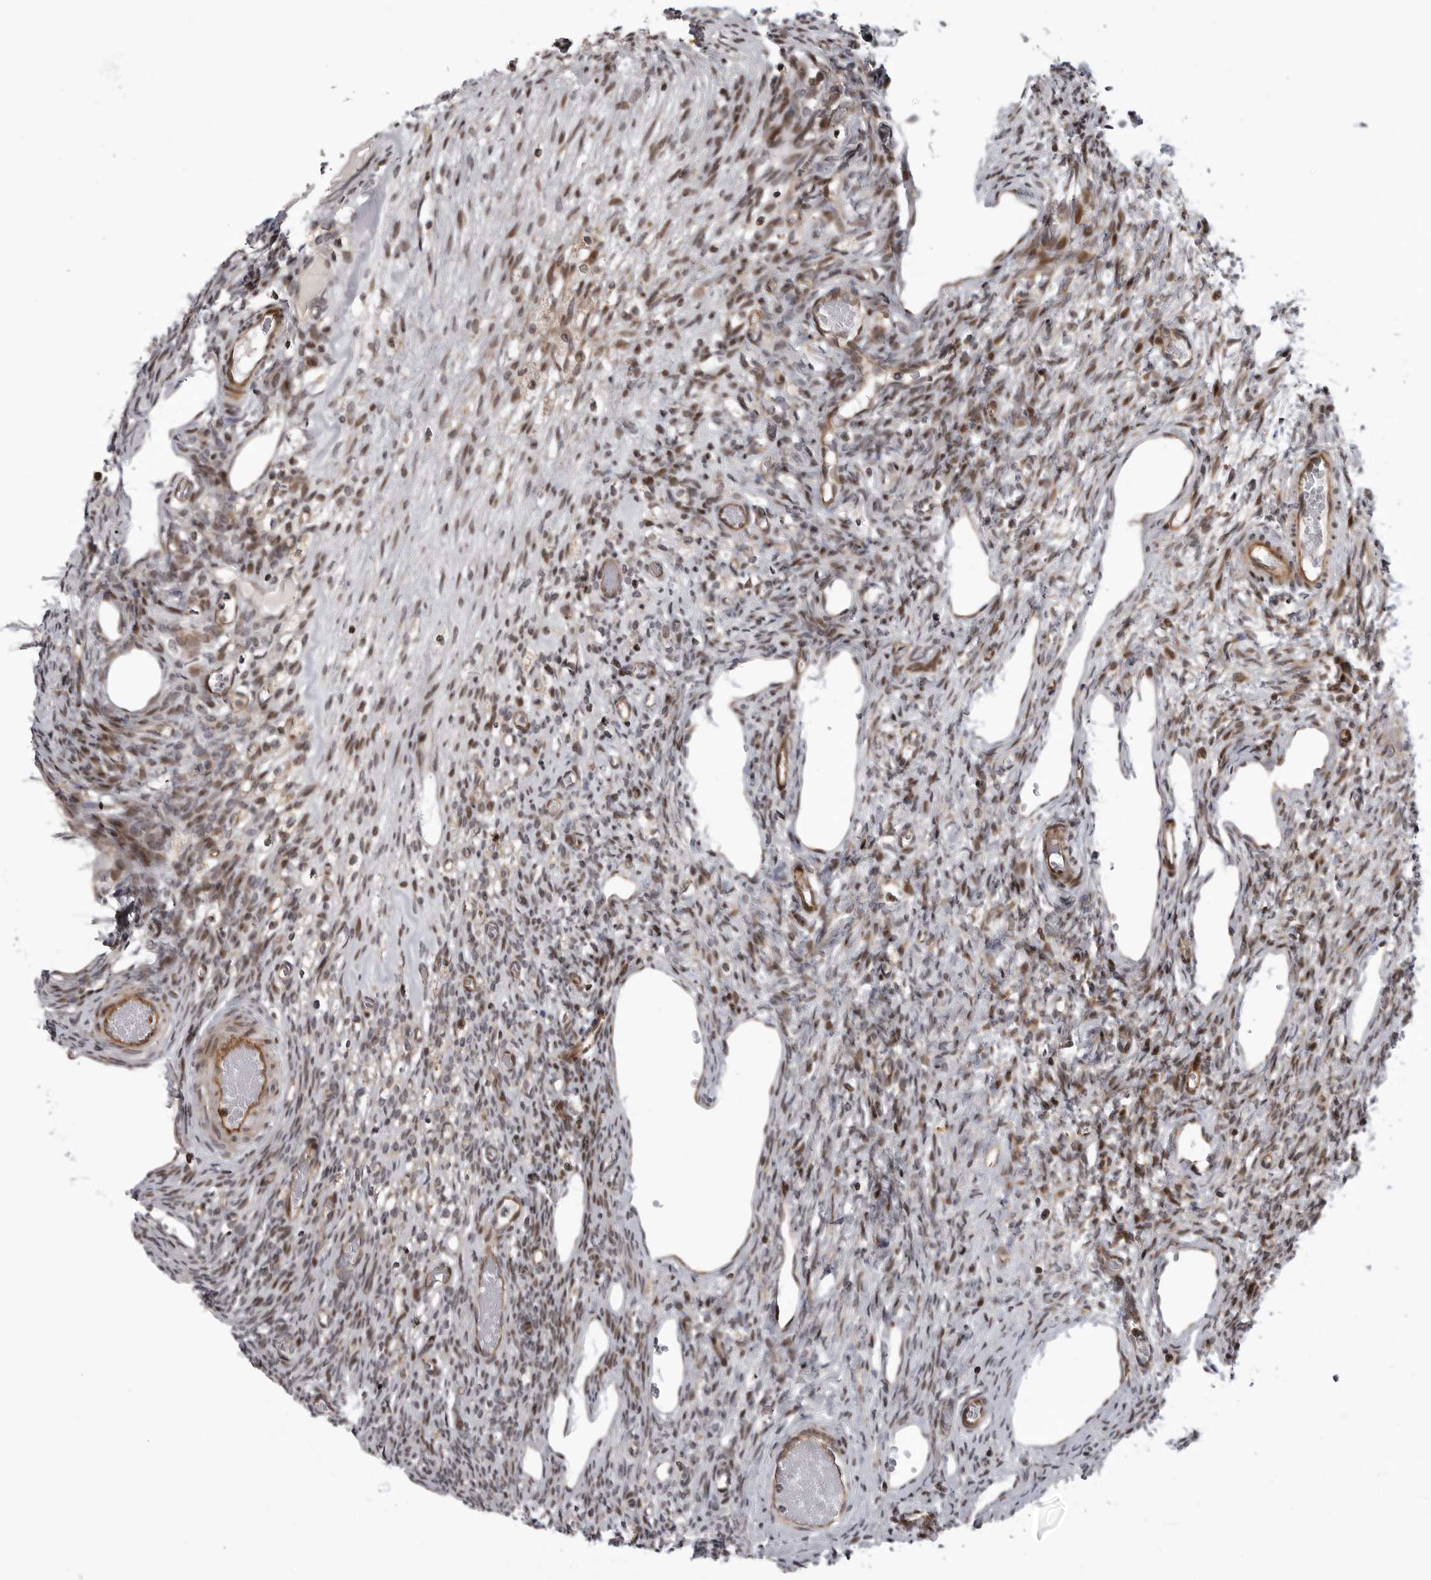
{"staining": {"intensity": "moderate", "quantity": "25%-75%", "location": "cytoplasmic/membranous,nuclear"}, "tissue": "ovary", "cell_type": "Ovarian stroma cells", "image_type": "normal", "snomed": [{"axis": "morphology", "description": "Normal tissue, NOS"}, {"axis": "topography", "description": "Ovary"}], "caption": "Protein positivity by immunohistochemistry demonstrates moderate cytoplasmic/membranous,nuclear positivity in approximately 25%-75% of ovarian stroma cells in unremarkable ovary.", "gene": "ABL1", "patient": {"sex": "female", "age": 33}}